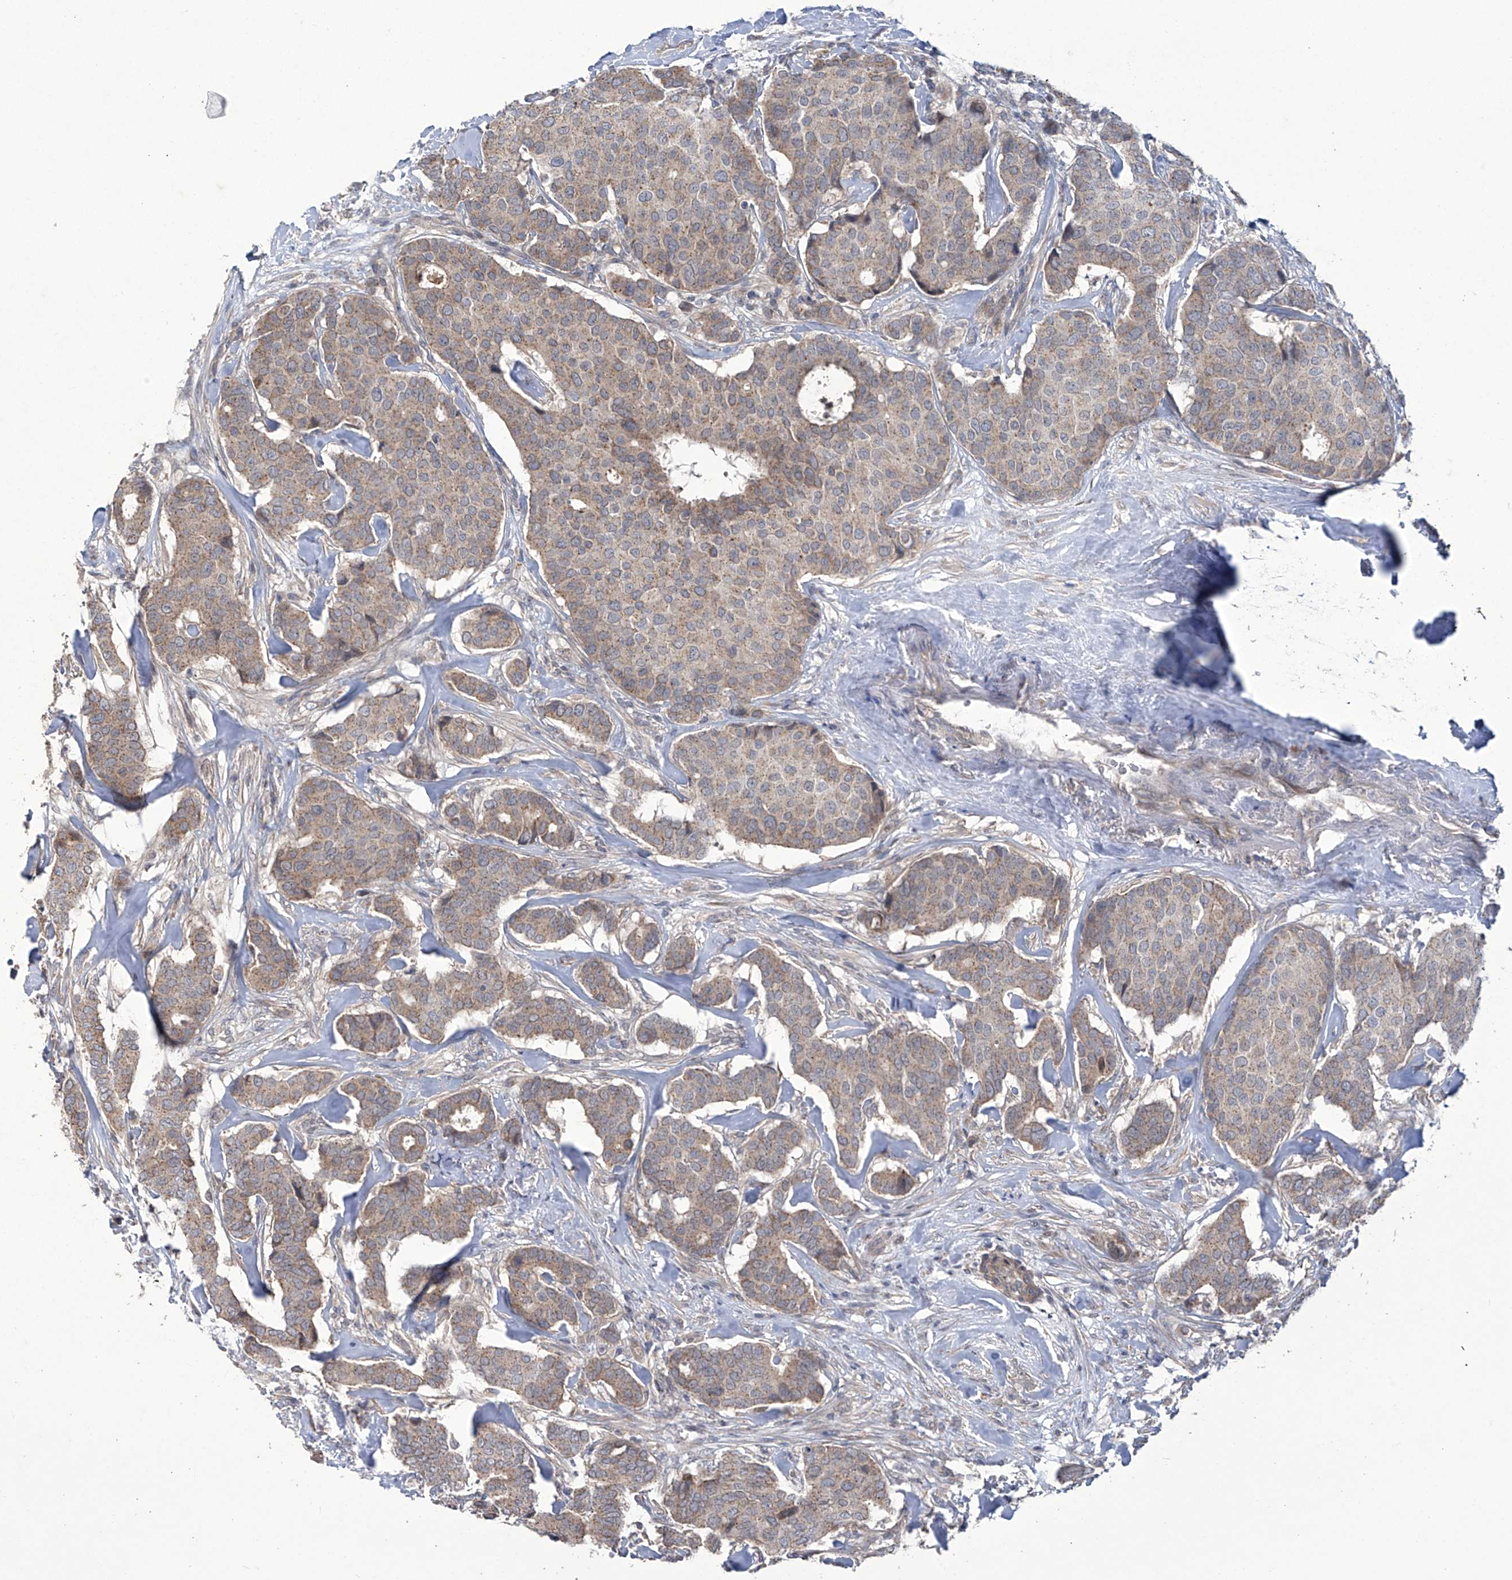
{"staining": {"intensity": "weak", "quantity": ">75%", "location": "cytoplasmic/membranous"}, "tissue": "breast cancer", "cell_type": "Tumor cells", "image_type": "cancer", "snomed": [{"axis": "morphology", "description": "Duct carcinoma"}, {"axis": "topography", "description": "Breast"}], "caption": "This is a photomicrograph of immunohistochemistry (IHC) staining of breast cancer, which shows weak positivity in the cytoplasmic/membranous of tumor cells.", "gene": "TRIM60", "patient": {"sex": "female", "age": 75}}